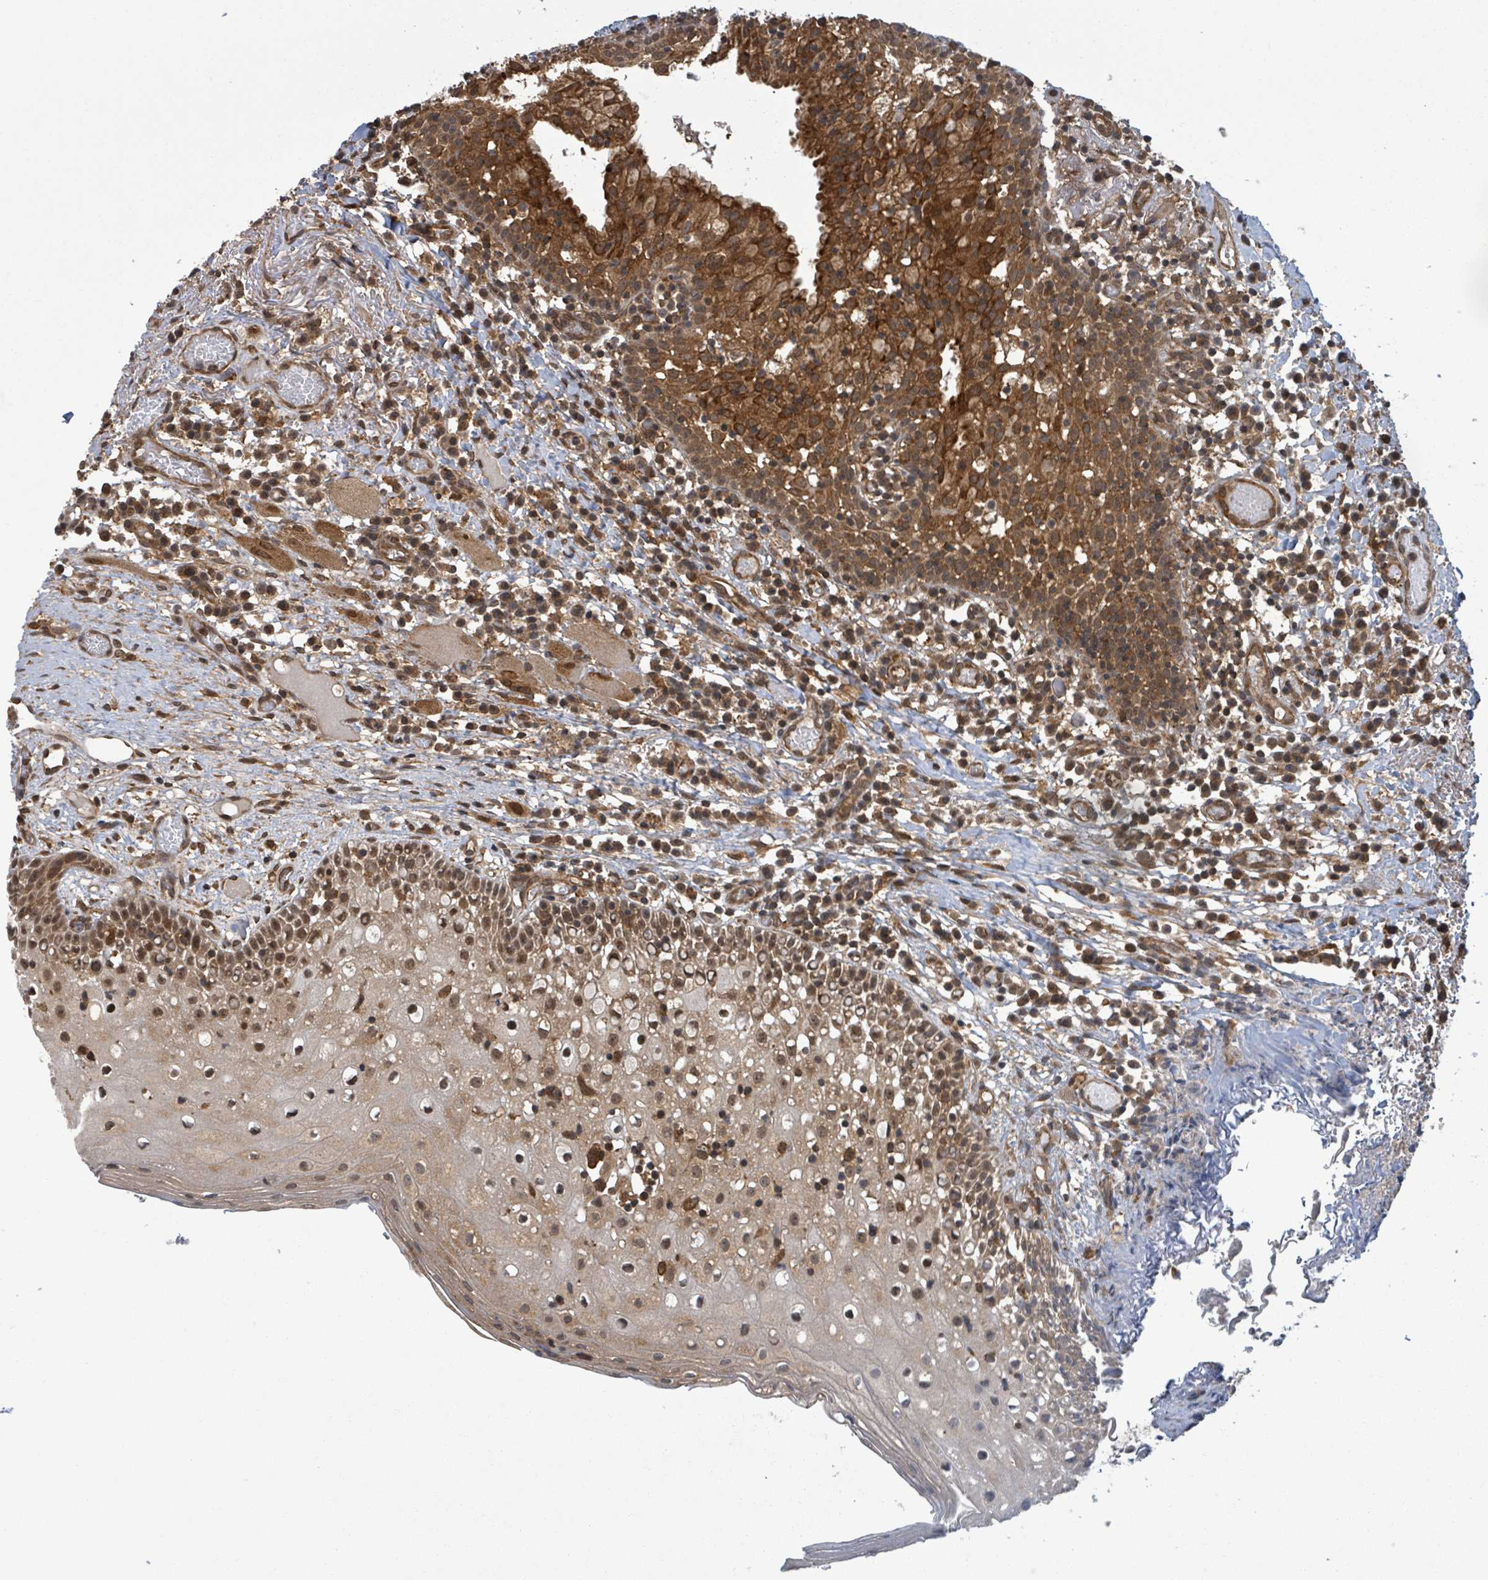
{"staining": {"intensity": "strong", "quantity": ">75%", "location": "nuclear"}, "tissue": "oral mucosa", "cell_type": "Squamous epithelial cells", "image_type": "normal", "snomed": [{"axis": "morphology", "description": "Normal tissue, NOS"}, {"axis": "topography", "description": "Oral tissue"}], "caption": "A high-resolution image shows IHC staining of unremarkable oral mucosa, which exhibits strong nuclear staining in about >75% of squamous epithelial cells.", "gene": "ENSG00000256500", "patient": {"sex": "male", "age": 60}}